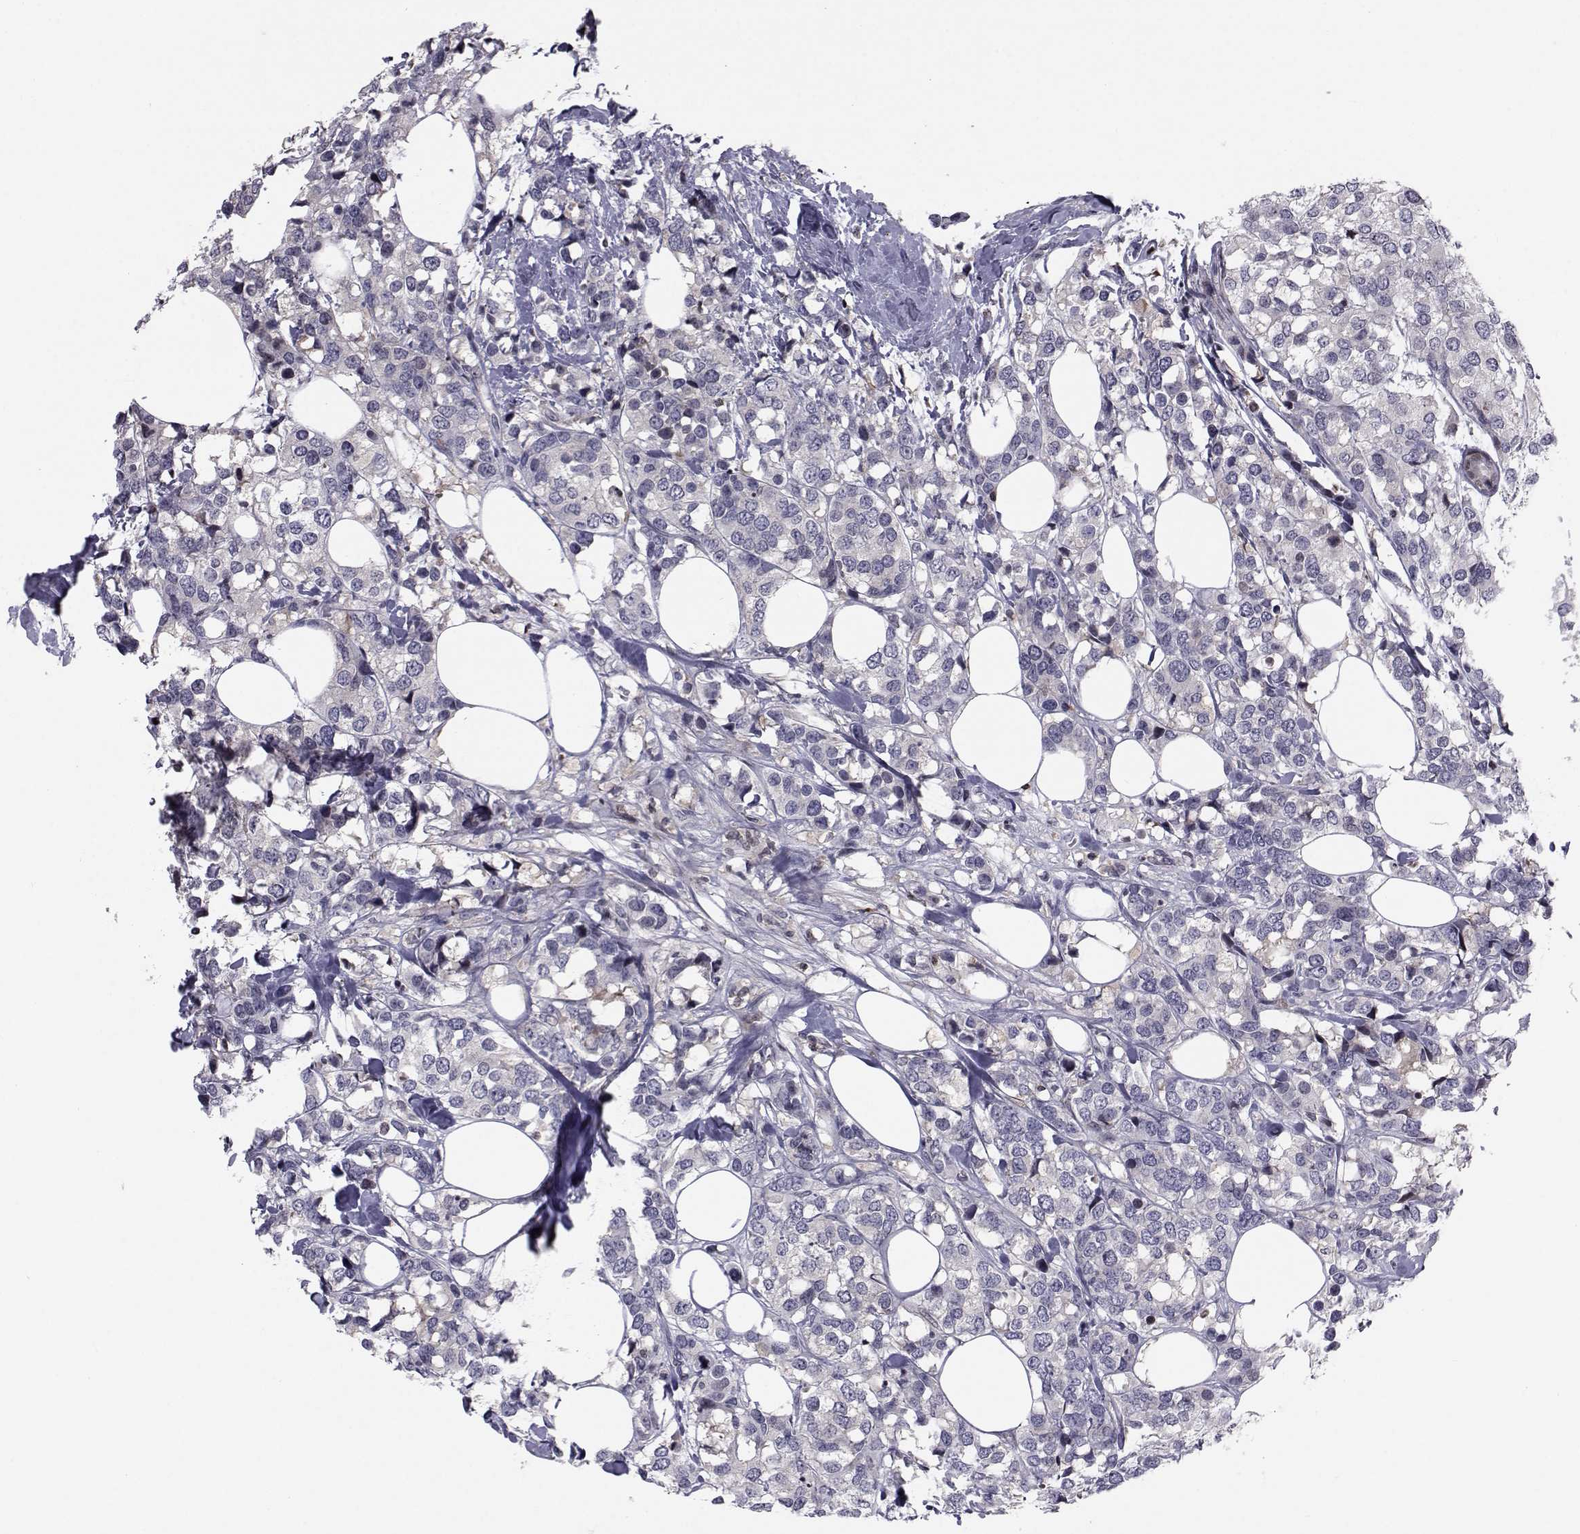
{"staining": {"intensity": "weak", "quantity": "<25%", "location": "cytoplasmic/membranous"}, "tissue": "breast cancer", "cell_type": "Tumor cells", "image_type": "cancer", "snomed": [{"axis": "morphology", "description": "Lobular carcinoma"}, {"axis": "topography", "description": "Breast"}], "caption": "This is an immunohistochemistry micrograph of human lobular carcinoma (breast). There is no staining in tumor cells.", "gene": "PCP4L1", "patient": {"sex": "female", "age": 59}}